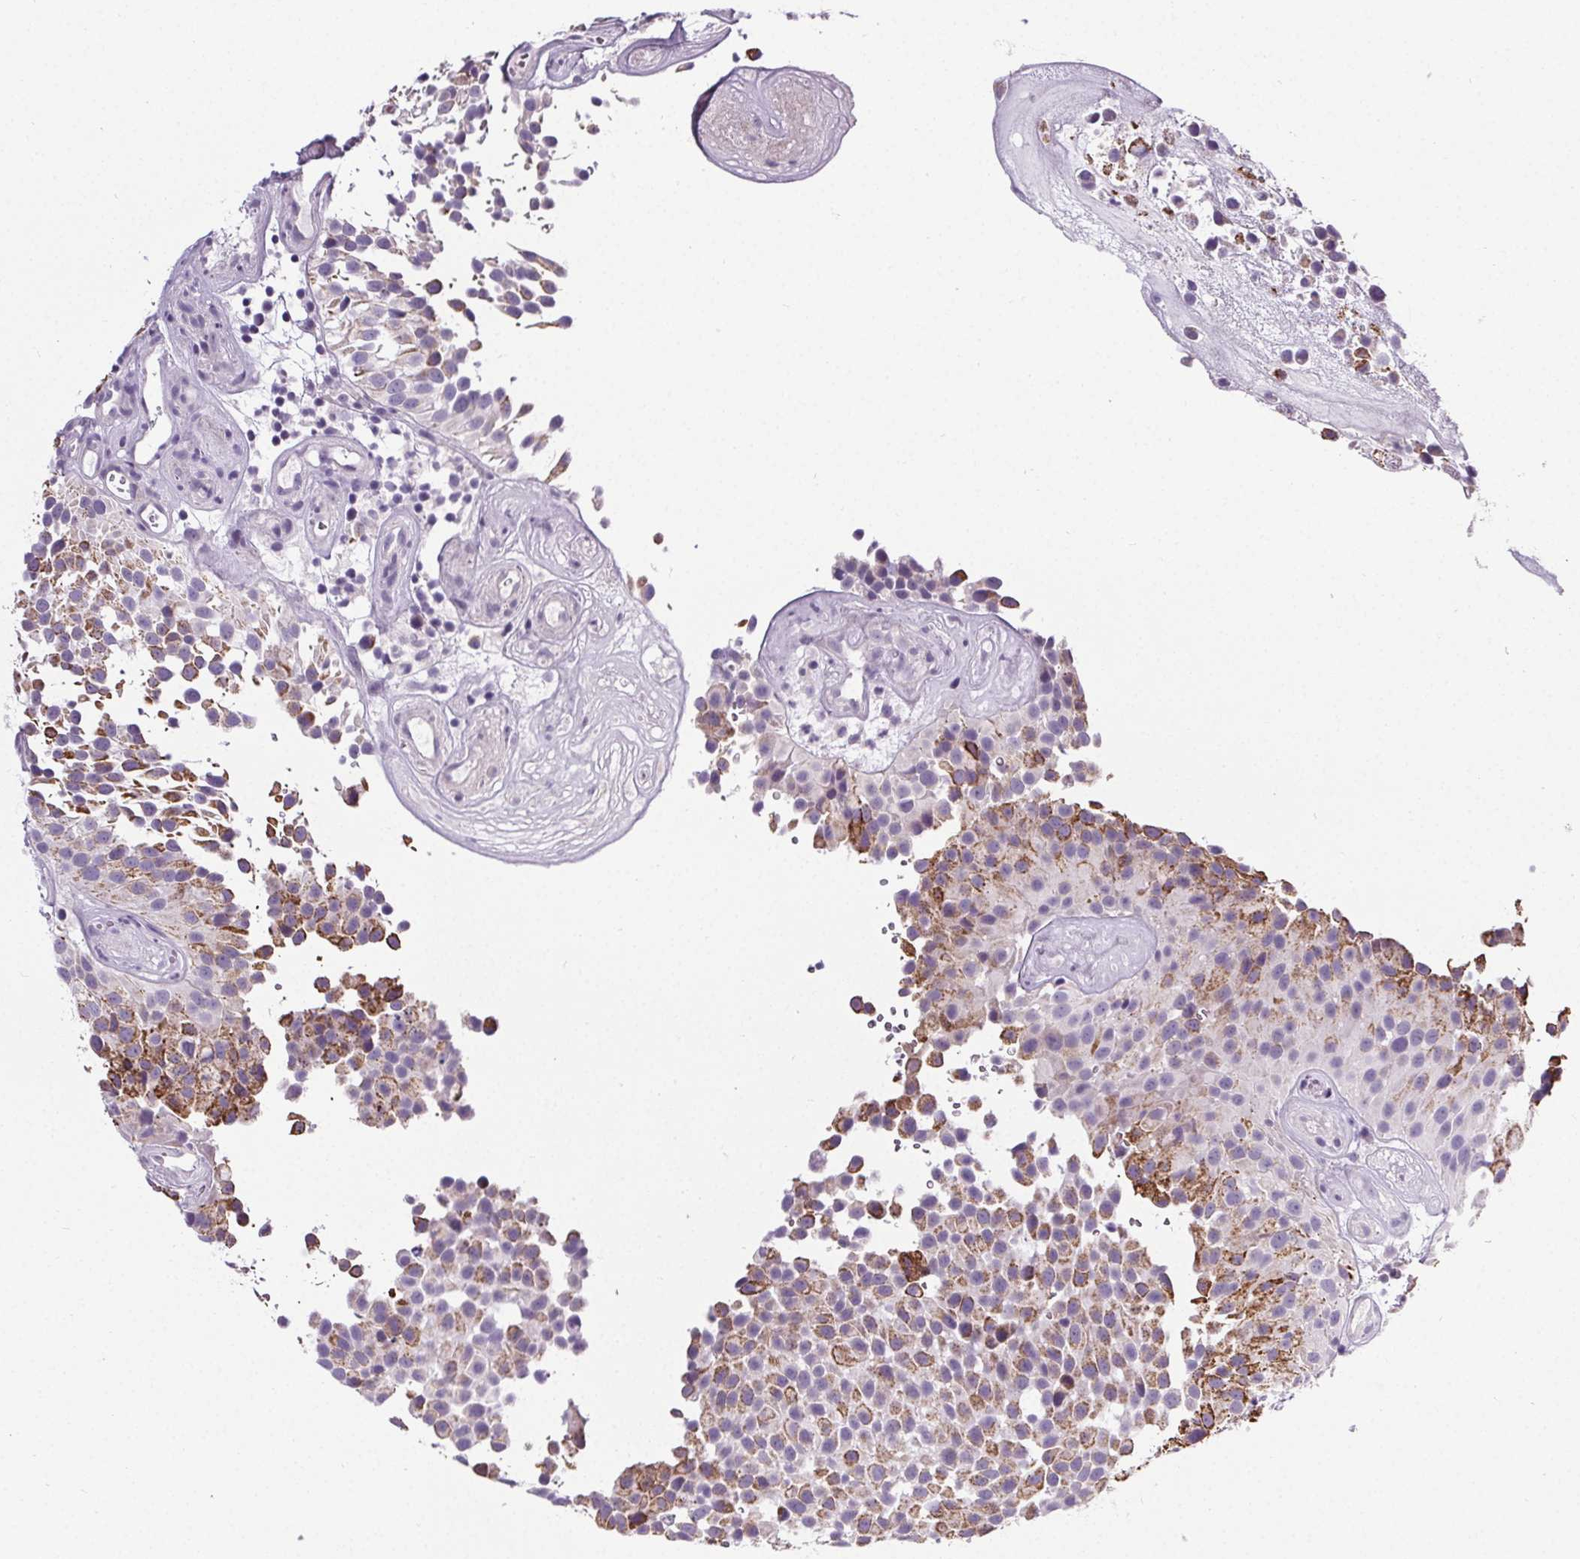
{"staining": {"intensity": "strong", "quantity": "25%-75%", "location": "cytoplasmic/membranous"}, "tissue": "urothelial cancer", "cell_type": "Tumor cells", "image_type": "cancer", "snomed": [{"axis": "morphology", "description": "Urothelial carcinoma, Low grade"}, {"axis": "topography", "description": "Urinary bladder"}], "caption": "High-magnification brightfield microscopy of urothelial cancer stained with DAB (3,3'-diaminobenzidine) (brown) and counterstained with hematoxylin (blue). tumor cells exhibit strong cytoplasmic/membranous expression is identified in approximately25%-75% of cells.", "gene": "ELAVL2", "patient": {"sex": "male", "age": 76}}